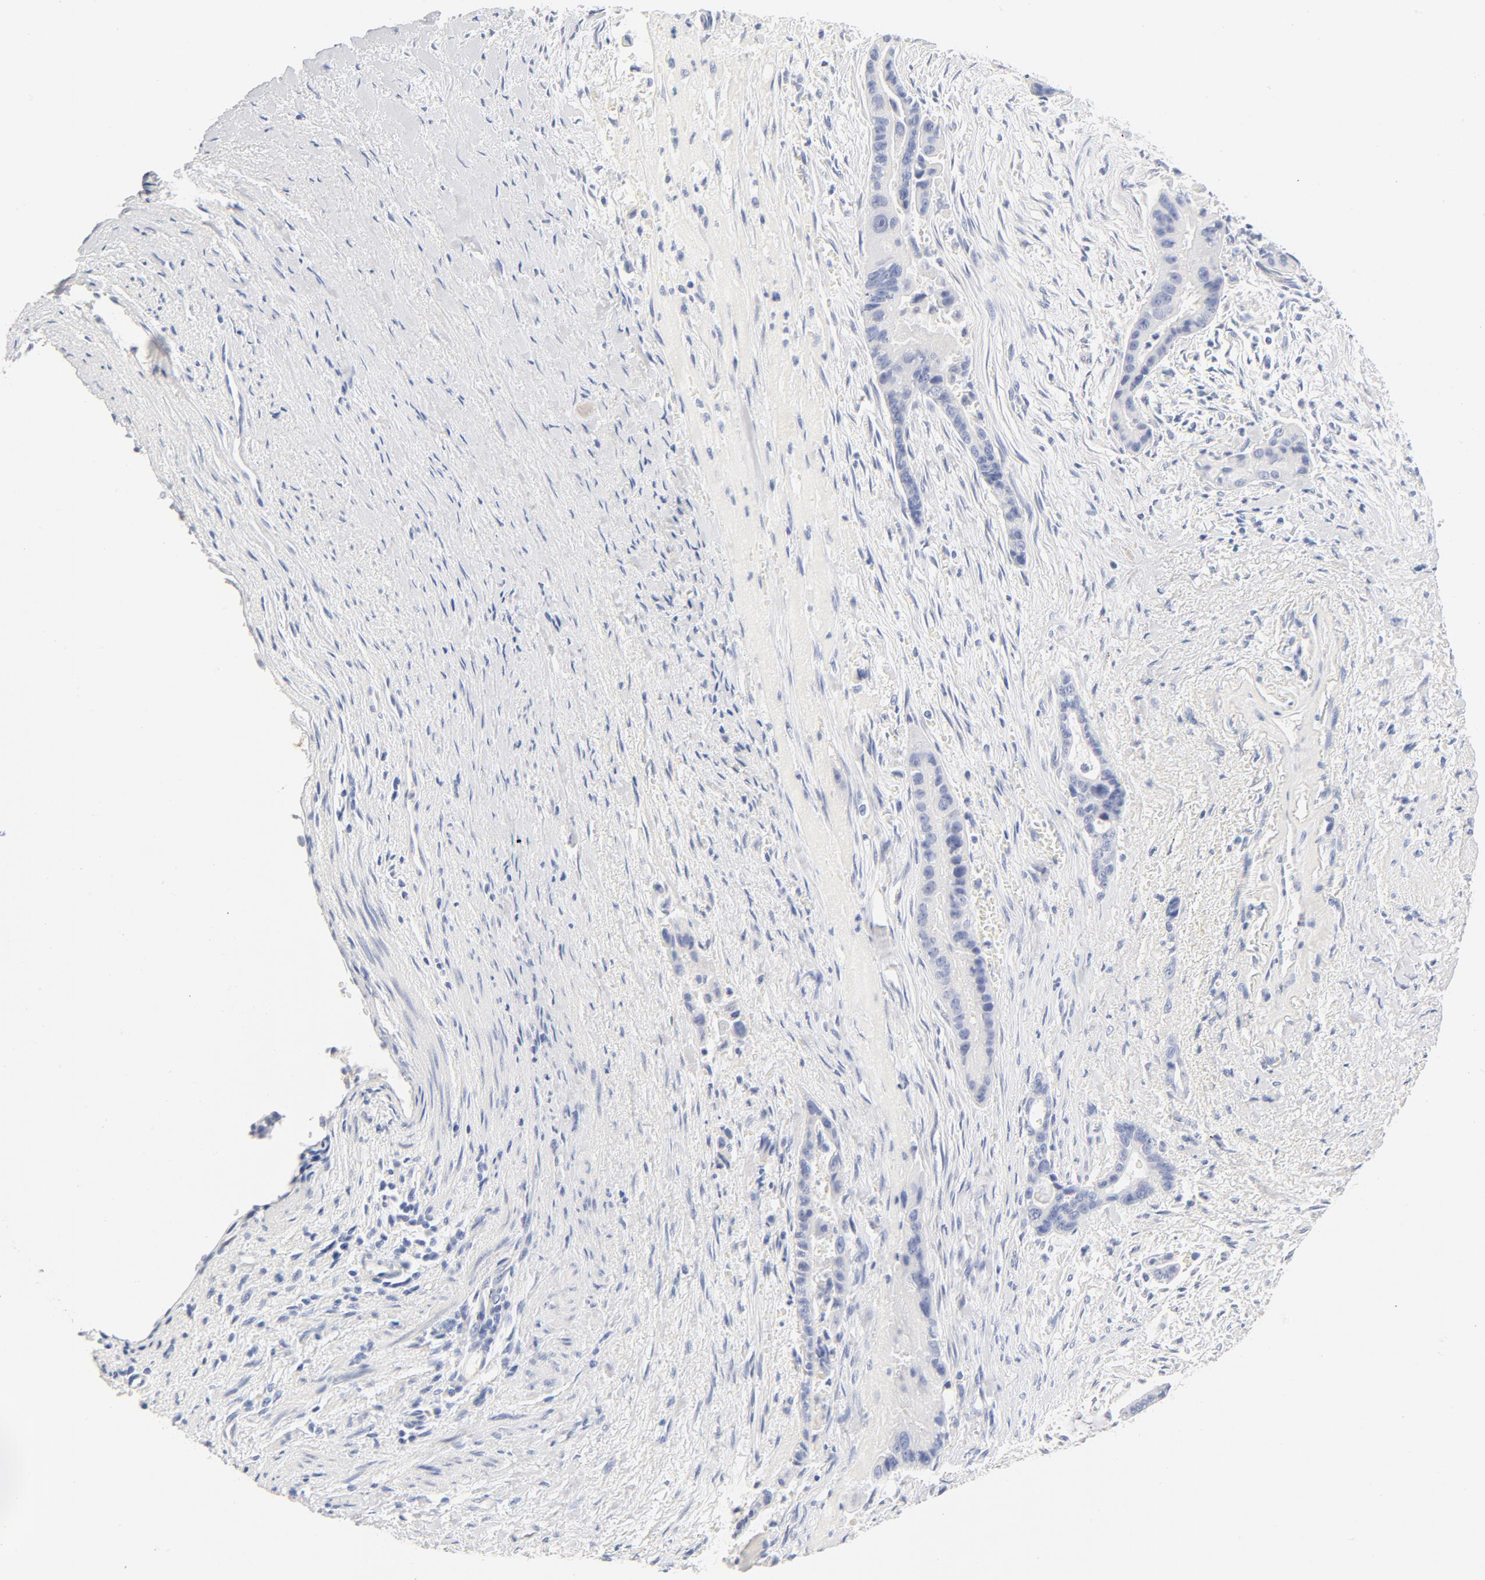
{"staining": {"intensity": "negative", "quantity": "none", "location": "none"}, "tissue": "liver cancer", "cell_type": "Tumor cells", "image_type": "cancer", "snomed": [{"axis": "morphology", "description": "Cholangiocarcinoma"}, {"axis": "topography", "description": "Liver"}], "caption": "IHC photomicrograph of neoplastic tissue: liver cancer (cholangiocarcinoma) stained with DAB displays no significant protein positivity in tumor cells.", "gene": "HOMER1", "patient": {"sex": "female", "age": 55}}